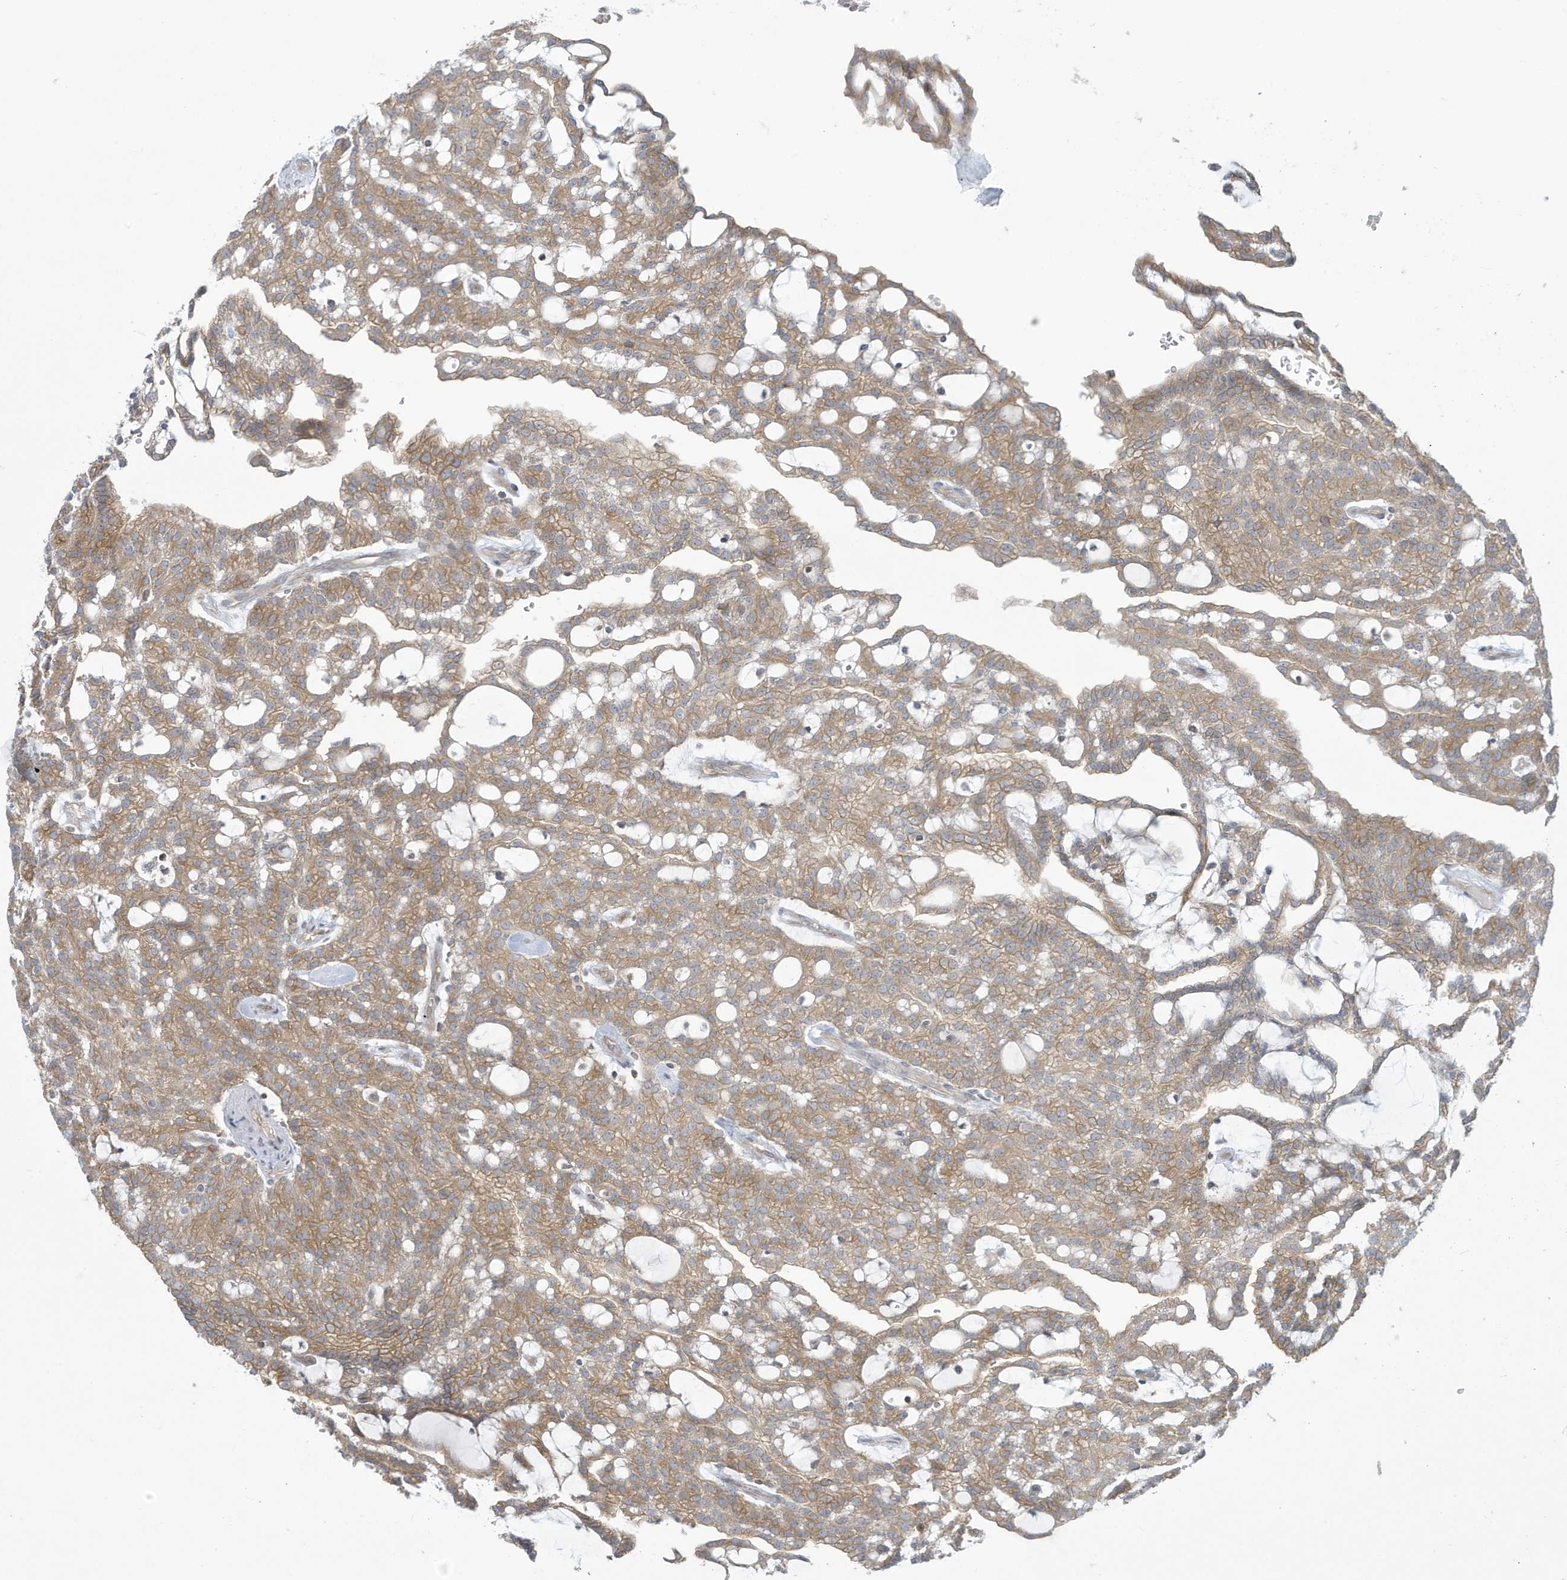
{"staining": {"intensity": "weak", "quantity": ">75%", "location": "cytoplasmic/membranous"}, "tissue": "renal cancer", "cell_type": "Tumor cells", "image_type": "cancer", "snomed": [{"axis": "morphology", "description": "Adenocarcinoma, NOS"}, {"axis": "topography", "description": "Kidney"}], "caption": "A low amount of weak cytoplasmic/membranous staining is identified in approximately >75% of tumor cells in renal adenocarcinoma tissue.", "gene": "SLAMF9", "patient": {"sex": "male", "age": 63}}